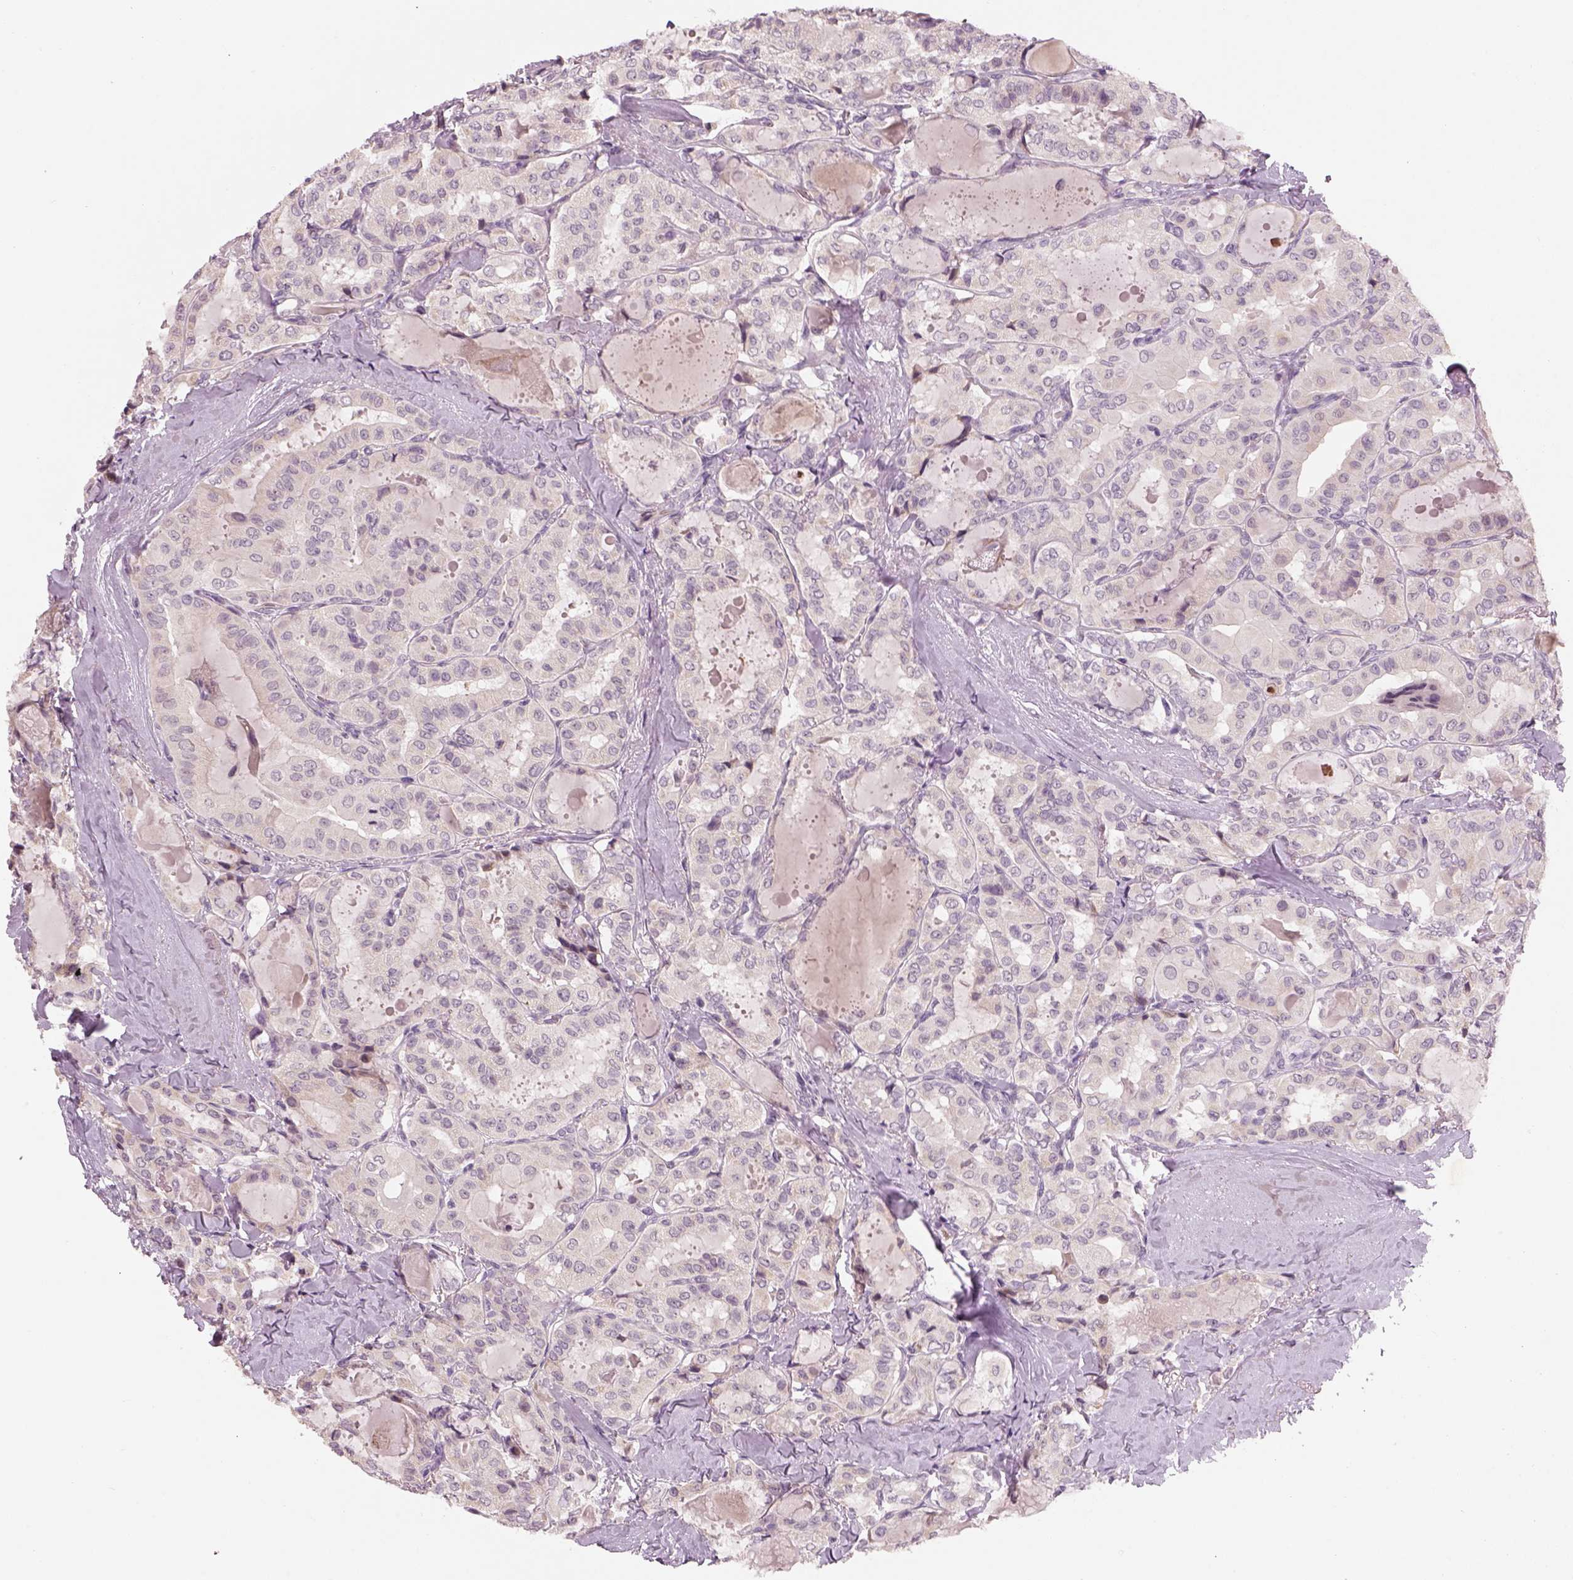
{"staining": {"intensity": "negative", "quantity": "none", "location": "none"}, "tissue": "thyroid cancer", "cell_type": "Tumor cells", "image_type": "cancer", "snomed": [{"axis": "morphology", "description": "Papillary adenocarcinoma, NOS"}, {"axis": "topography", "description": "Thyroid gland"}], "caption": "Tumor cells show no significant positivity in thyroid cancer.", "gene": "GDNF", "patient": {"sex": "female", "age": 41}}